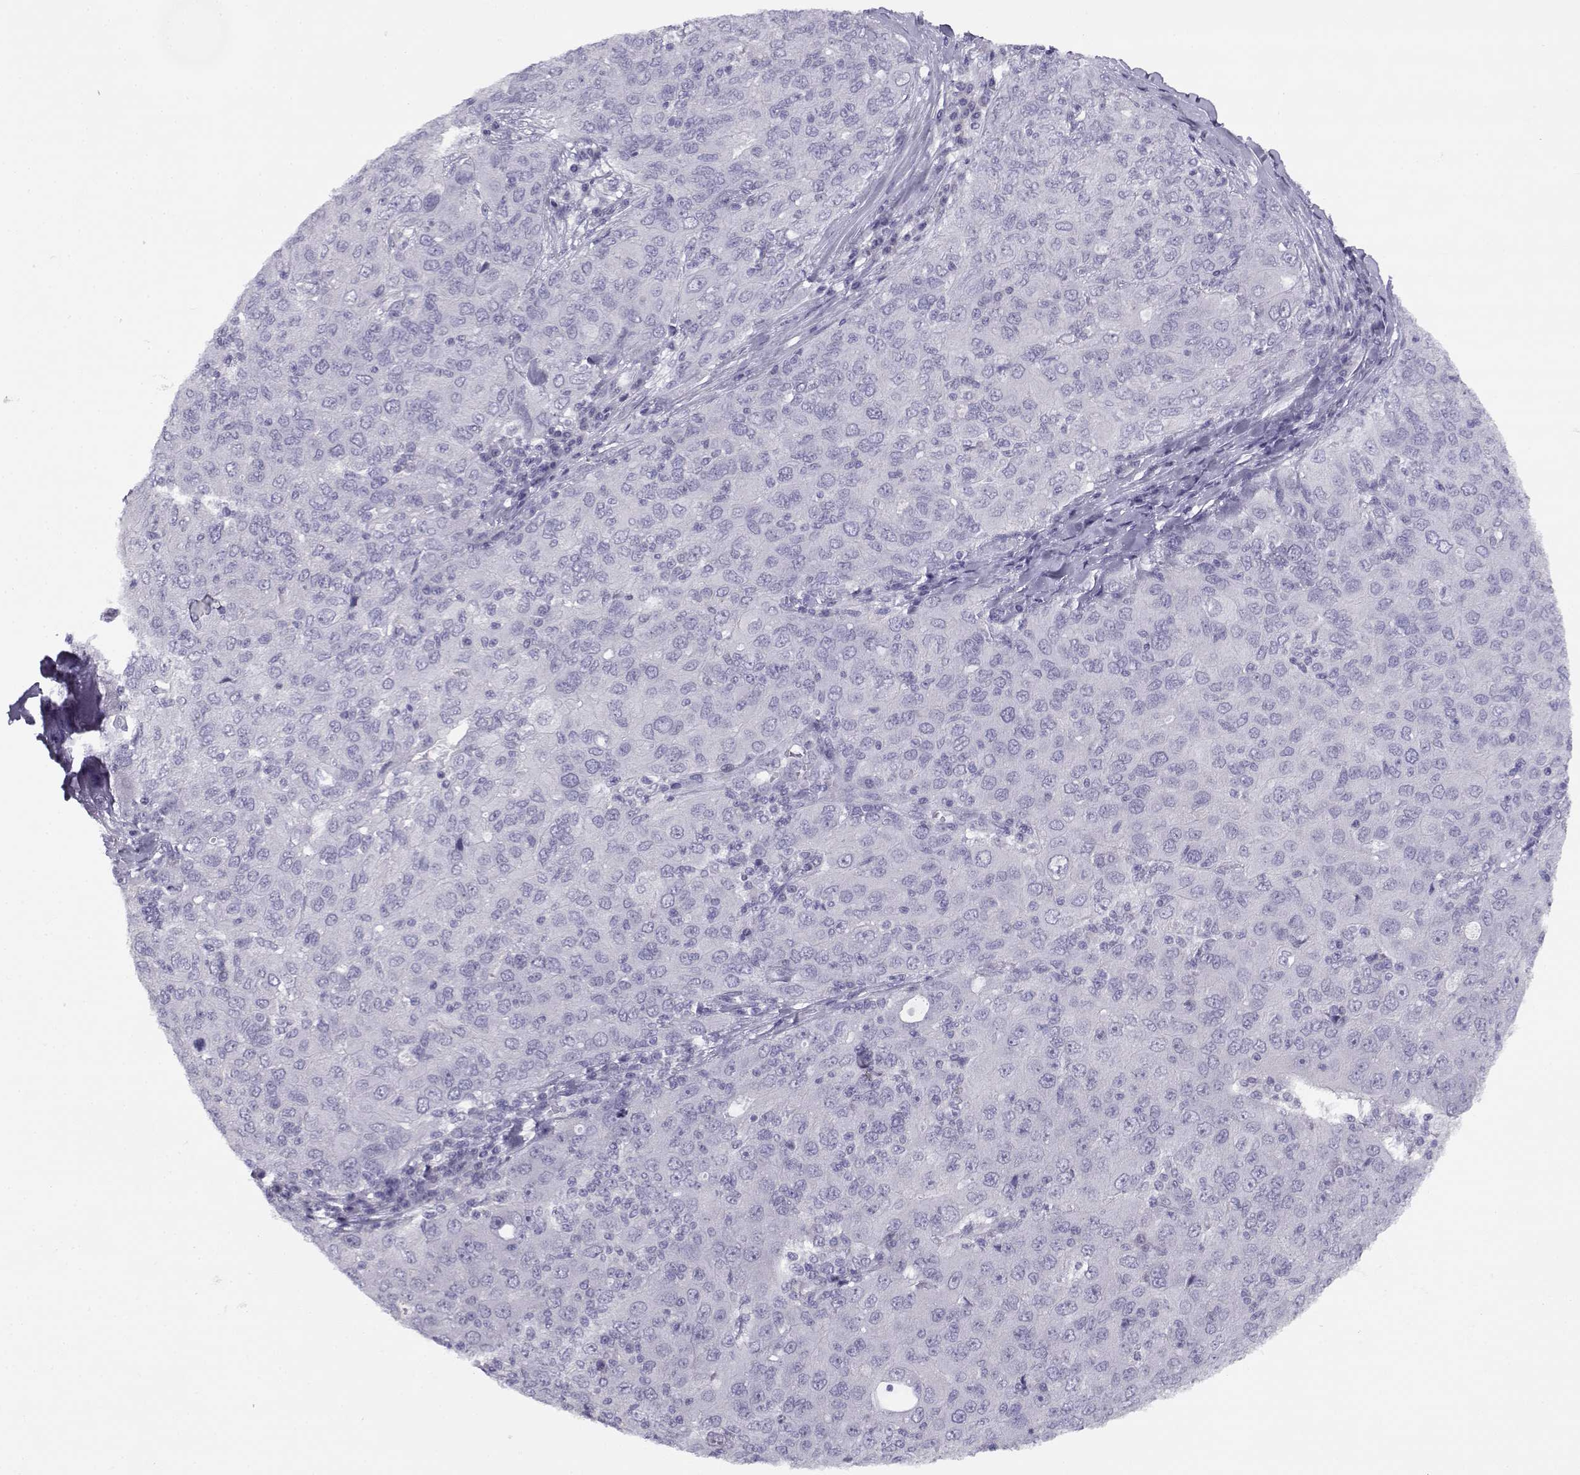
{"staining": {"intensity": "negative", "quantity": "none", "location": "none"}, "tissue": "ovarian cancer", "cell_type": "Tumor cells", "image_type": "cancer", "snomed": [{"axis": "morphology", "description": "Carcinoma, endometroid"}, {"axis": "topography", "description": "Ovary"}], "caption": "Tumor cells show no significant protein expression in ovarian endometroid carcinoma.", "gene": "CFAP77", "patient": {"sex": "female", "age": 50}}